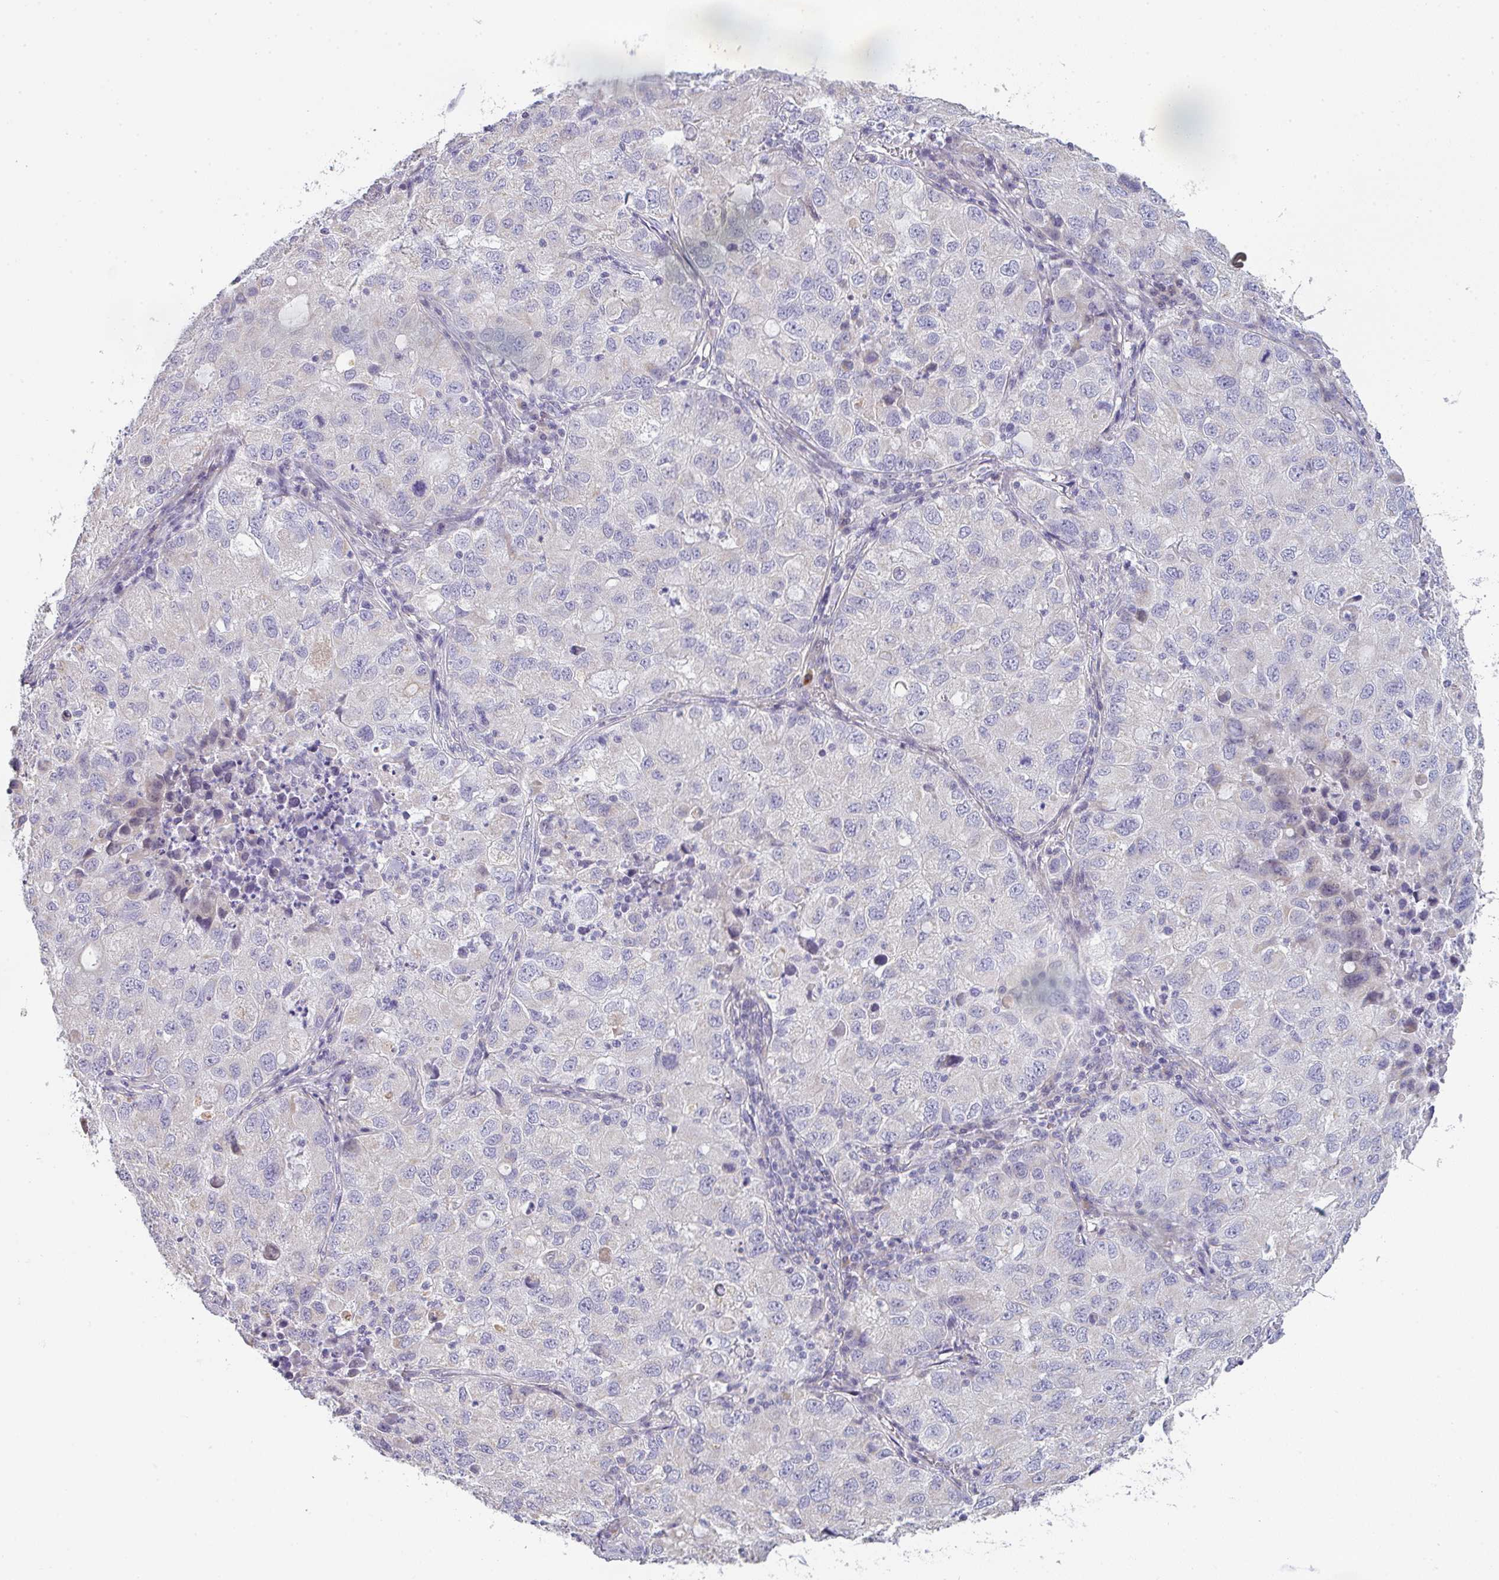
{"staining": {"intensity": "negative", "quantity": "none", "location": "none"}, "tissue": "lung cancer", "cell_type": "Tumor cells", "image_type": "cancer", "snomed": [{"axis": "morphology", "description": "Normal morphology"}, {"axis": "morphology", "description": "Adenocarcinoma, NOS"}, {"axis": "topography", "description": "Lymph node"}, {"axis": "topography", "description": "Lung"}], "caption": "Lung cancer stained for a protein using immunohistochemistry demonstrates no staining tumor cells.", "gene": "CACNA1S", "patient": {"sex": "female", "age": 51}}